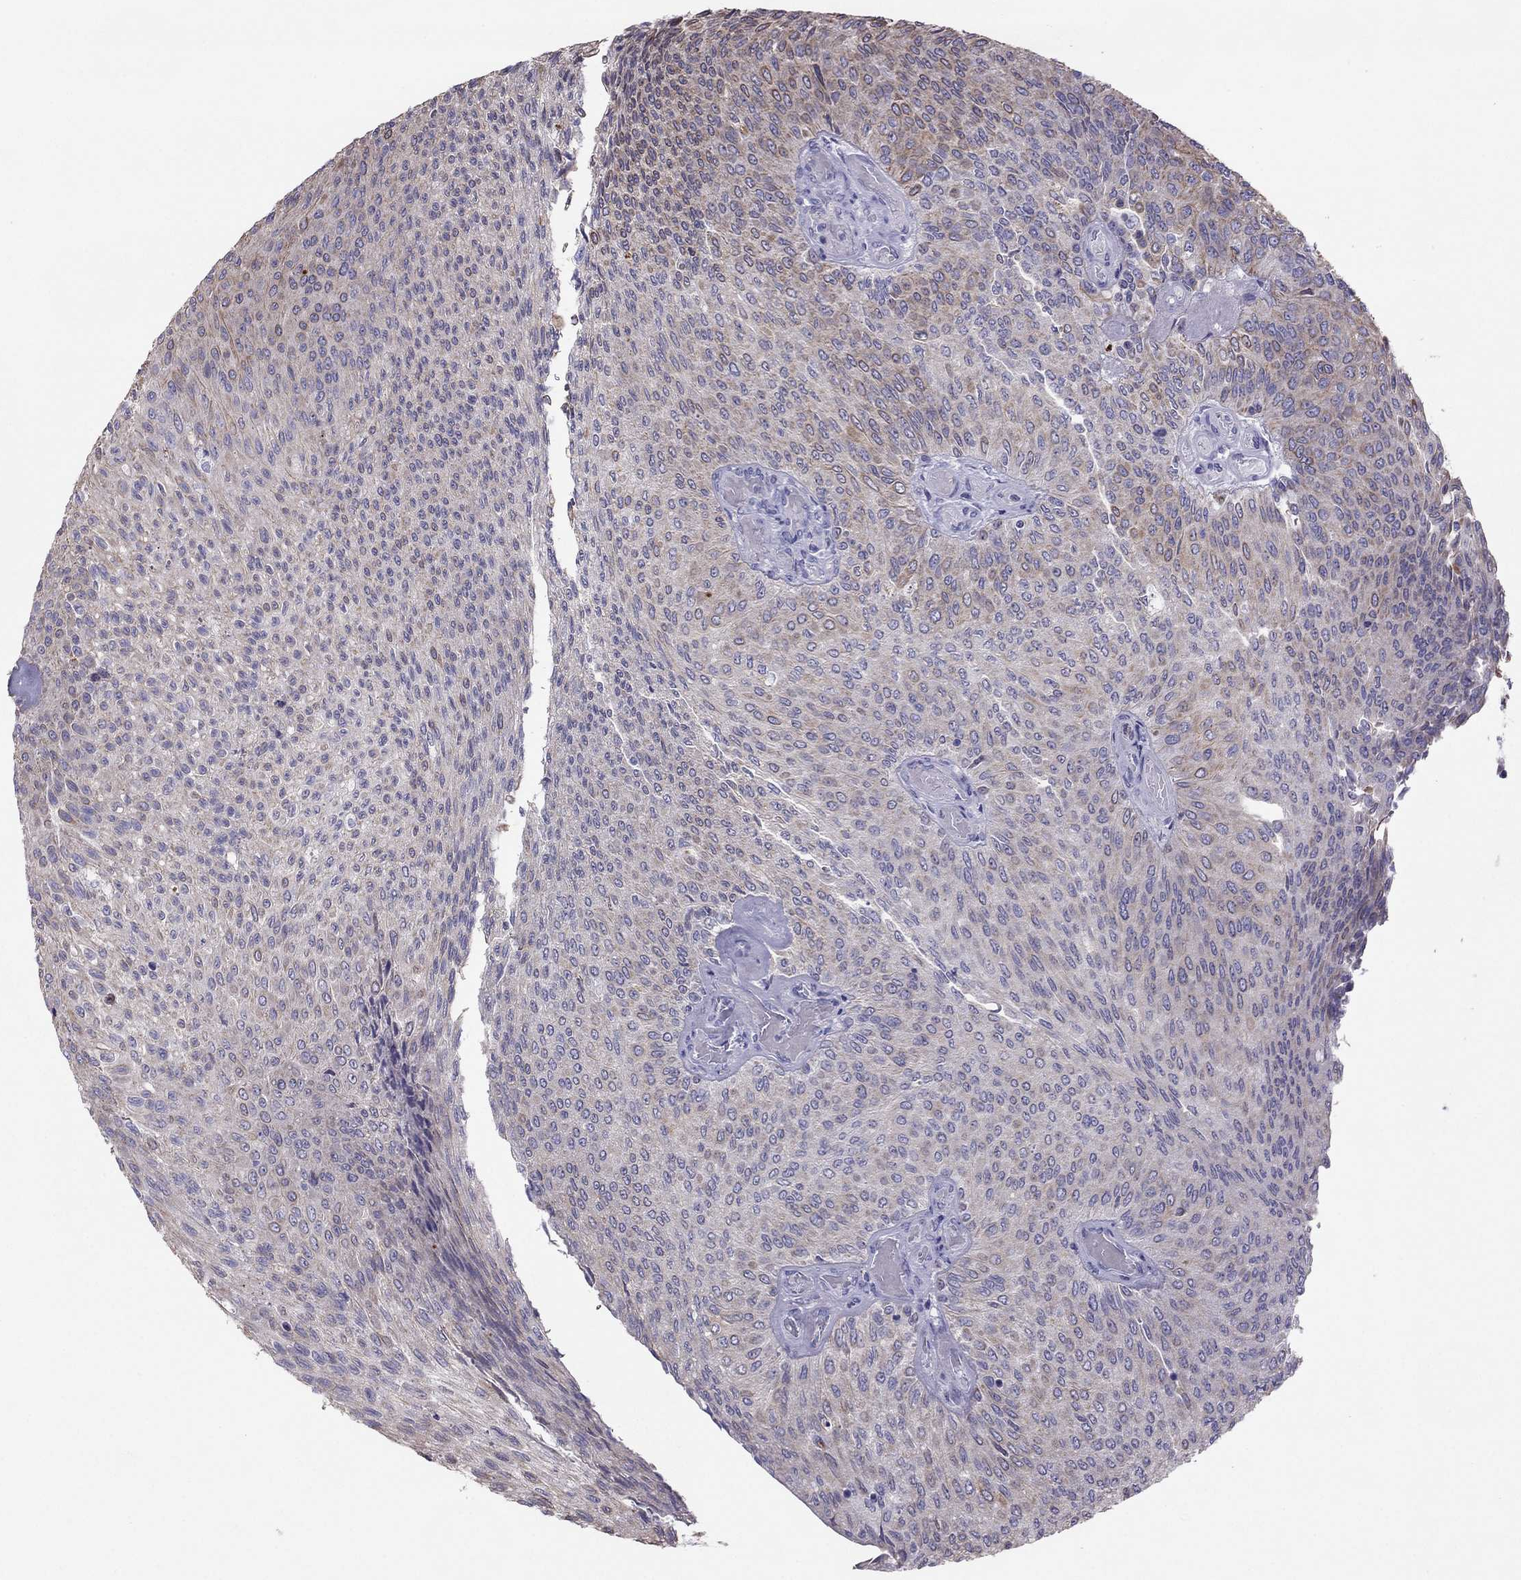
{"staining": {"intensity": "moderate", "quantity": "<25%", "location": "cytoplasmic/membranous"}, "tissue": "urothelial cancer", "cell_type": "Tumor cells", "image_type": "cancer", "snomed": [{"axis": "morphology", "description": "Urothelial carcinoma, Low grade"}, {"axis": "topography", "description": "Ureter, NOS"}, {"axis": "topography", "description": "Urinary bladder"}], "caption": "Immunohistochemical staining of human urothelial cancer exhibits low levels of moderate cytoplasmic/membranous staining in about <25% of tumor cells. (IHC, brightfield microscopy, high magnification).", "gene": "MAEL", "patient": {"sex": "male", "age": 78}}